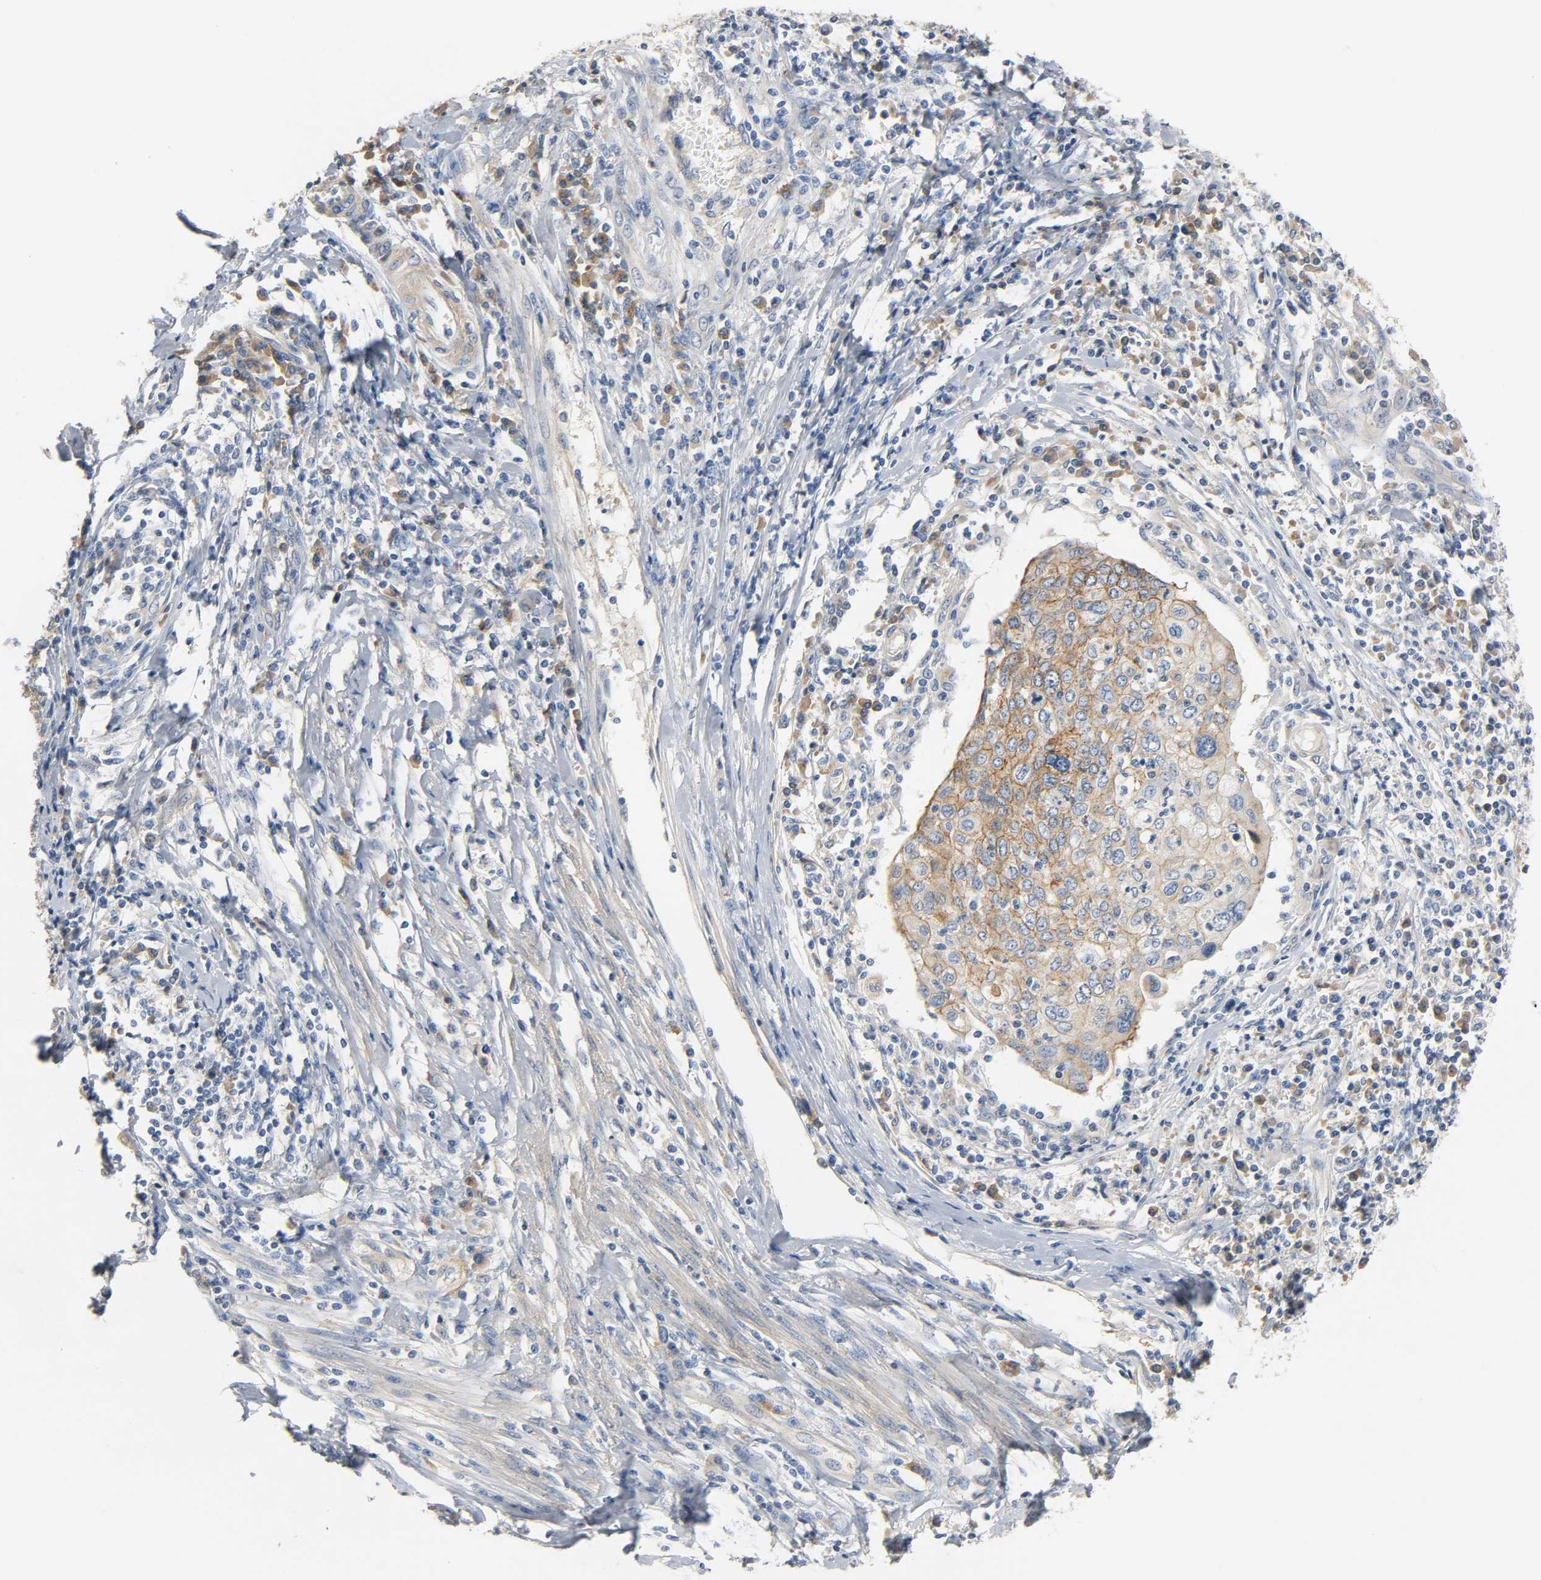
{"staining": {"intensity": "strong", "quantity": ">75%", "location": "cytoplasmic/membranous"}, "tissue": "cervical cancer", "cell_type": "Tumor cells", "image_type": "cancer", "snomed": [{"axis": "morphology", "description": "Squamous cell carcinoma, NOS"}, {"axis": "topography", "description": "Cervix"}], "caption": "Protein expression analysis of human cervical squamous cell carcinoma reveals strong cytoplasmic/membranous positivity in approximately >75% of tumor cells.", "gene": "ARPC1A", "patient": {"sex": "female", "age": 40}}